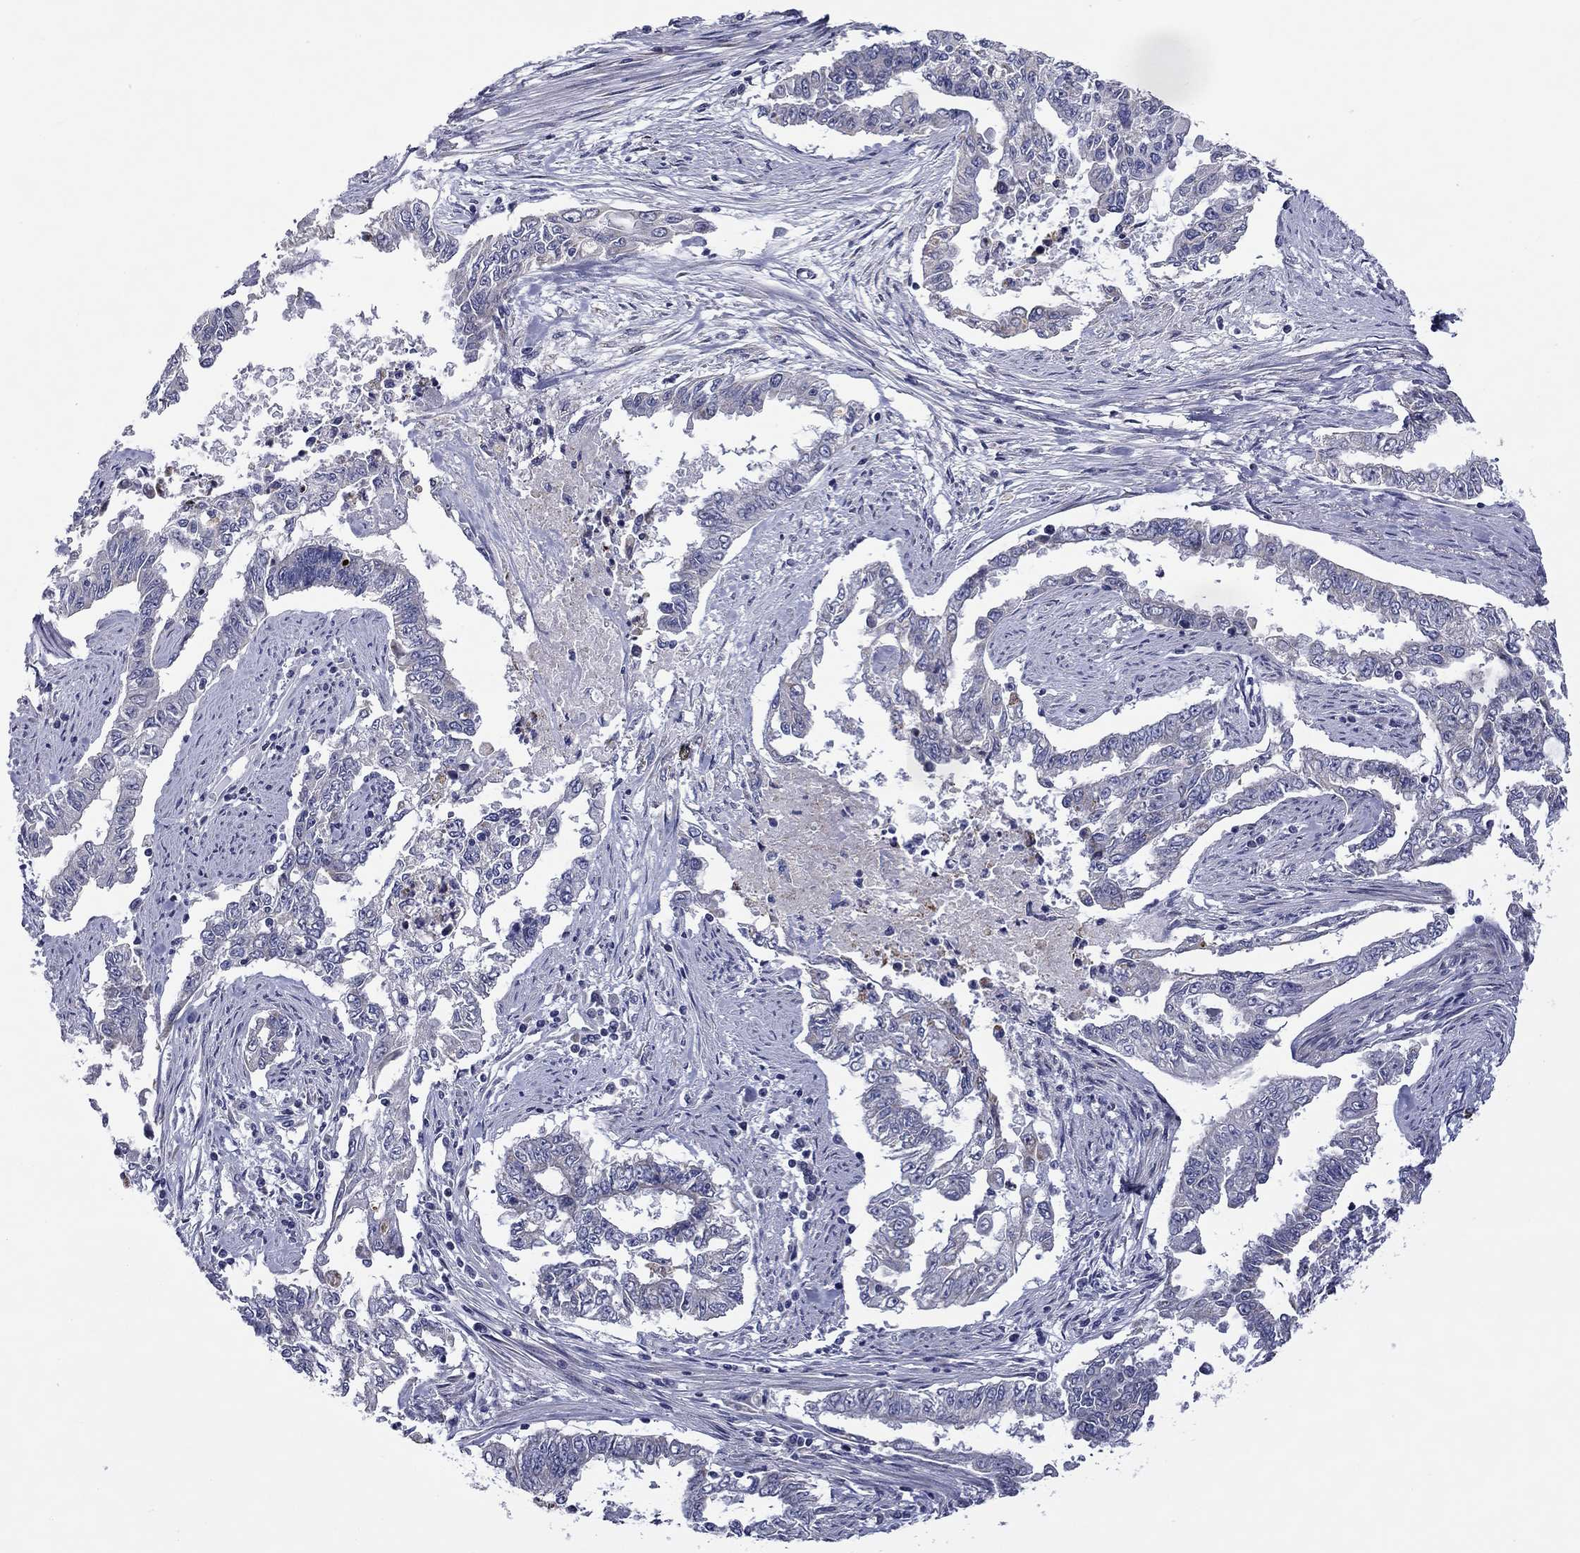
{"staining": {"intensity": "negative", "quantity": "none", "location": "none"}, "tissue": "endometrial cancer", "cell_type": "Tumor cells", "image_type": "cancer", "snomed": [{"axis": "morphology", "description": "Adenocarcinoma, NOS"}, {"axis": "topography", "description": "Uterus"}], "caption": "Immunohistochemical staining of endometrial cancer (adenocarcinoma) exhibits no significant staining in tumor cells.", "gene": "SPATA7", "patient": {"sex": "female", "age": 59}}